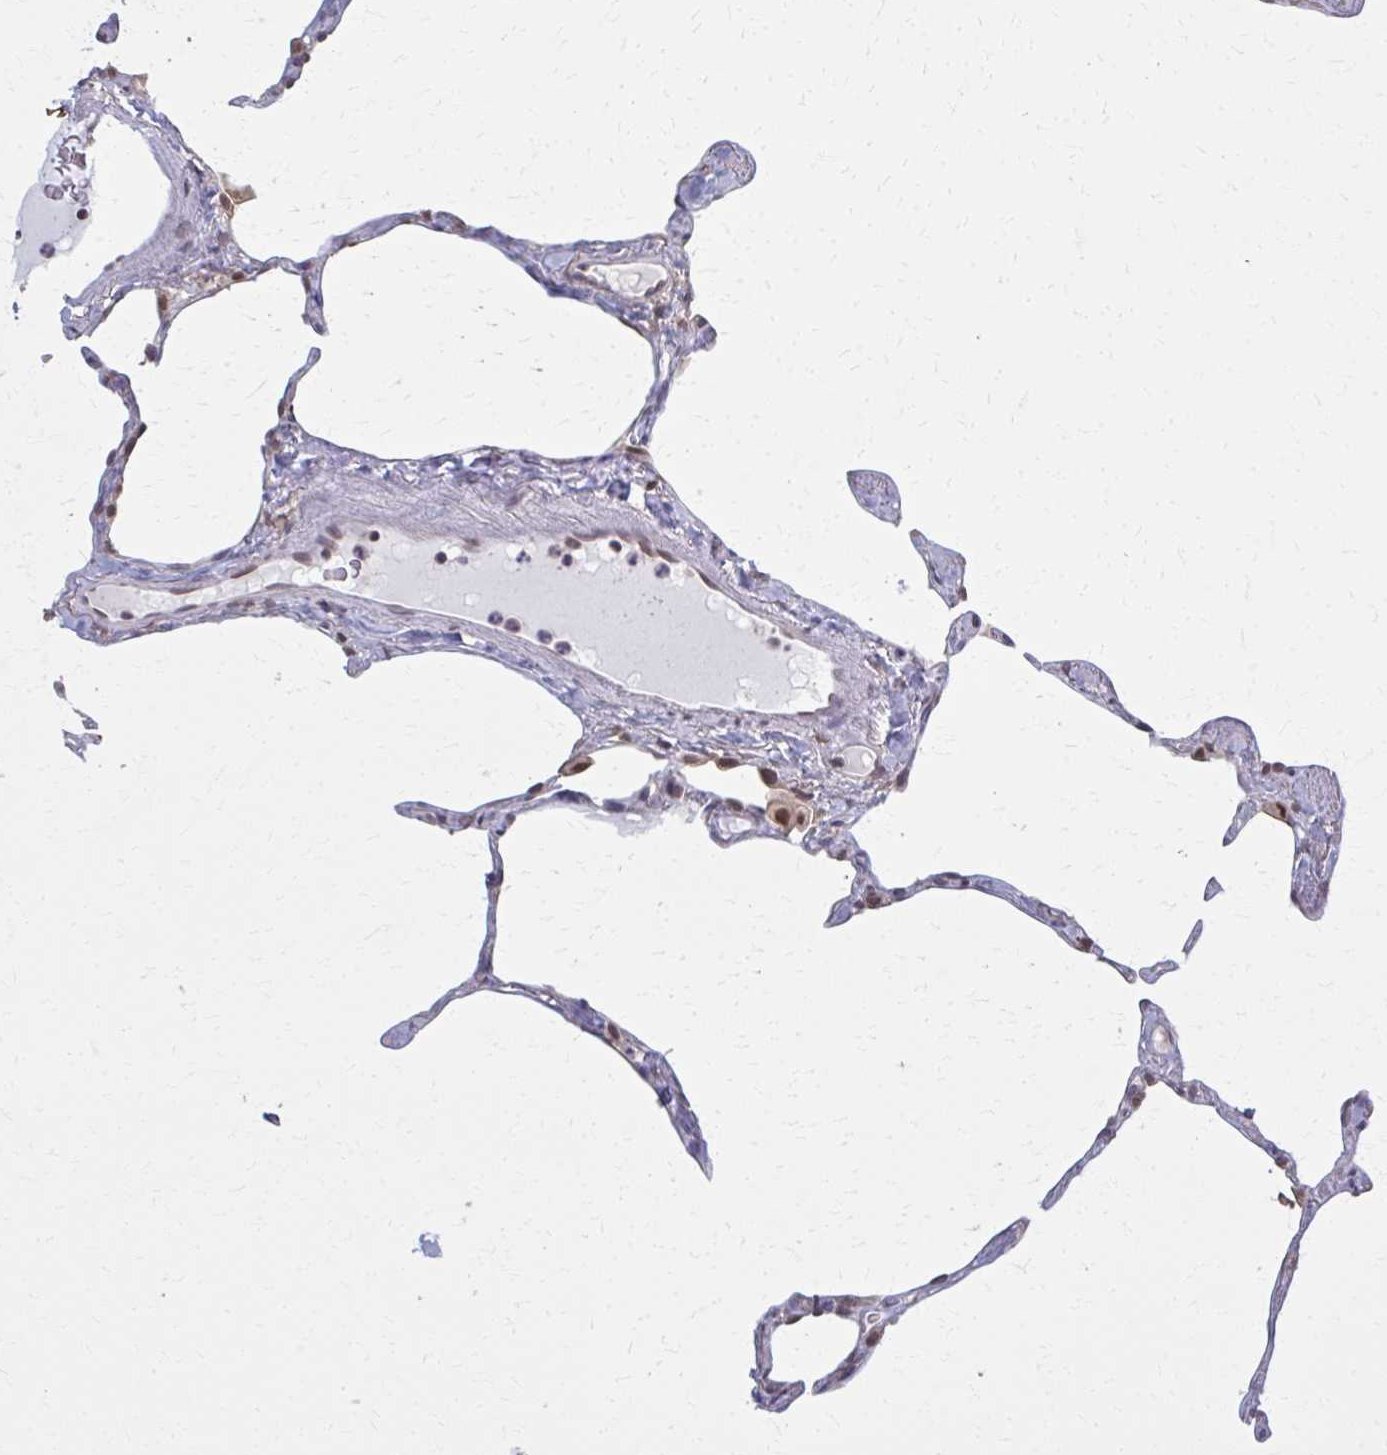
{"staining": {"intensity": "moderate", "quantity": "25%-75%", "location": "nuclear"}, "tissue": "lung", "cell_type": "Alveolar cells", "image_type": "normal", "snomed": [{"axis": "morphology", "description": "Normal tissue, NOS"}, {"axis": "topography", "description": "Lung"}], "caption": "Lung stained for a protein demonstrates moderate nuclear positivity in alveolar cells. (DAB (3,3'-diaminobenzidine) = brown stain, brightfield microscopy at high magnification).", "gene": "MDH1", "patient": {"sex": "male", "age": 65}}